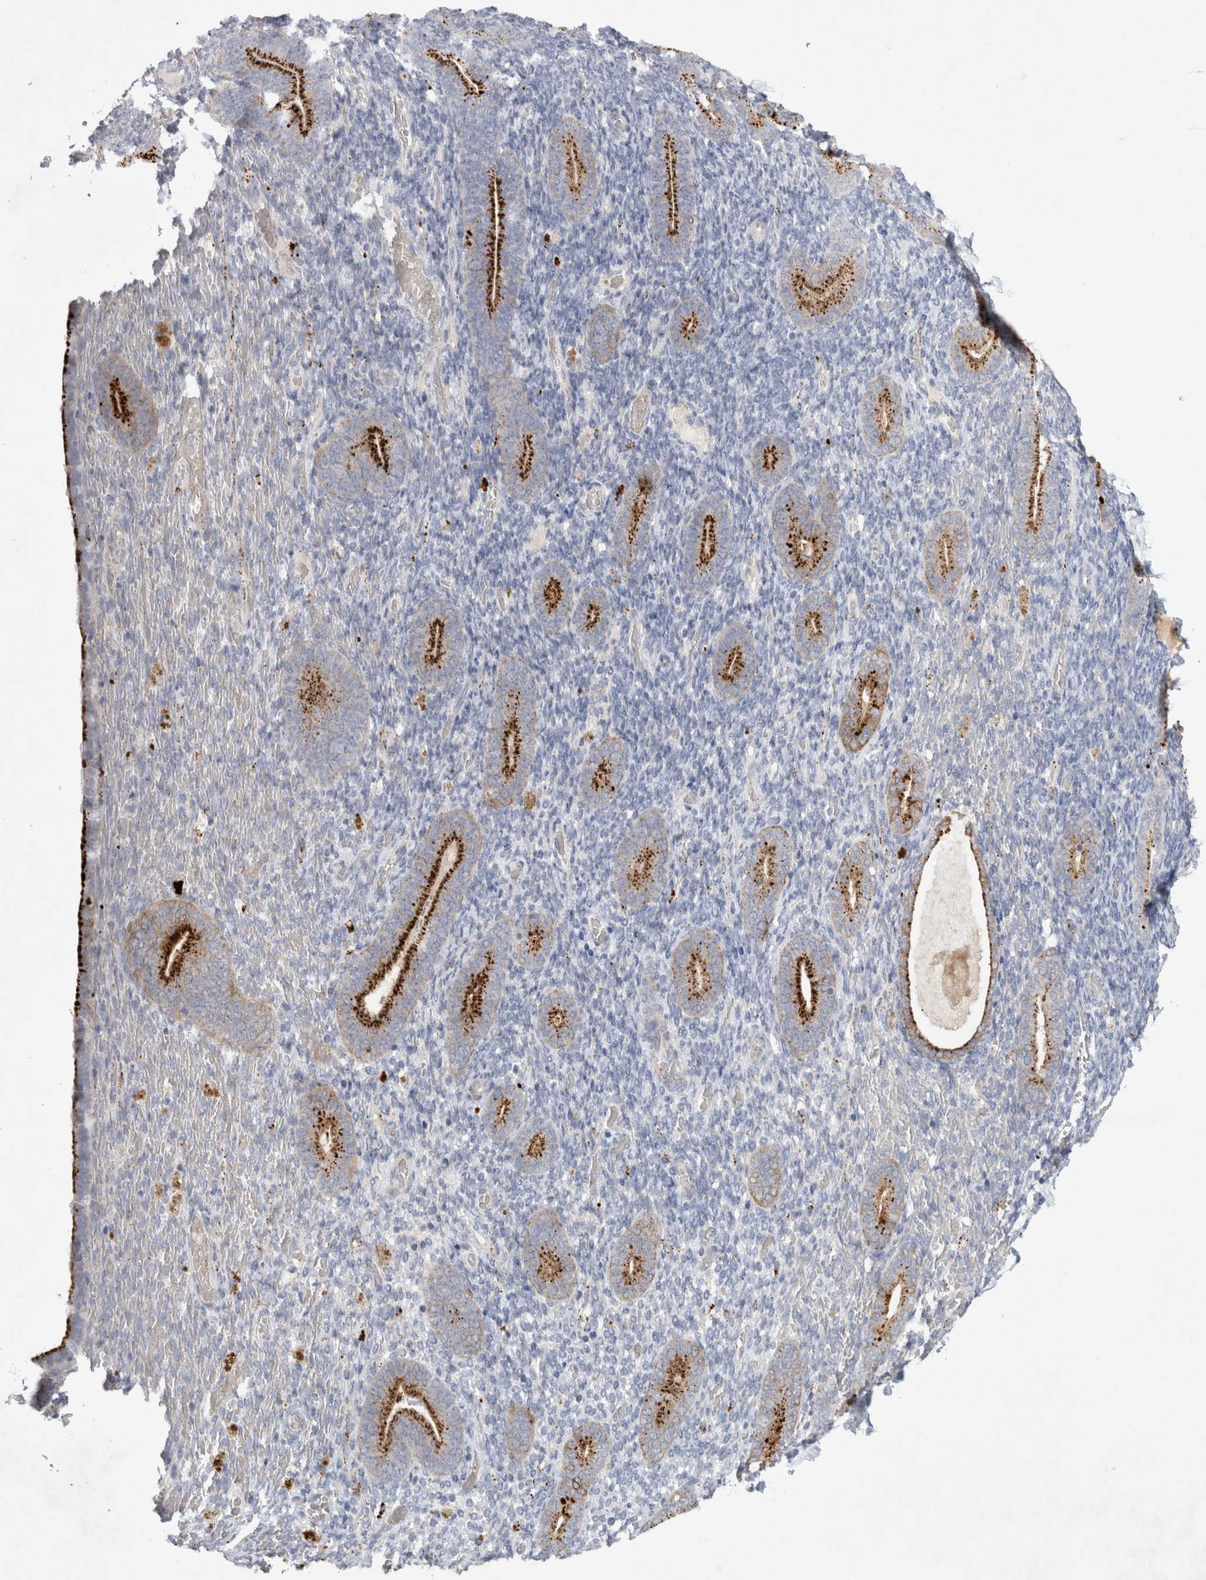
{"staining": {"intensity": "moderate", "quantity": "<25%", "location": "cytoplasmic/membranous"}, "tissue": "endometrium", "cell_type": "Cells in endometrial stroma", "image_type": "normal", "snomed": [{"axis": "morphology", "description": "Normal tissue, NOS"}, {"axis": "topography", "description": "Endometrium"}], "caption": "DAB immunohistochemical staining of normal endometrium displays moderate cytoplasmic/membranous protein staining in about <25% of cells in endometrial stroma.", "gene": "GAA", "patient": {"sex": "female", "age": 51}}